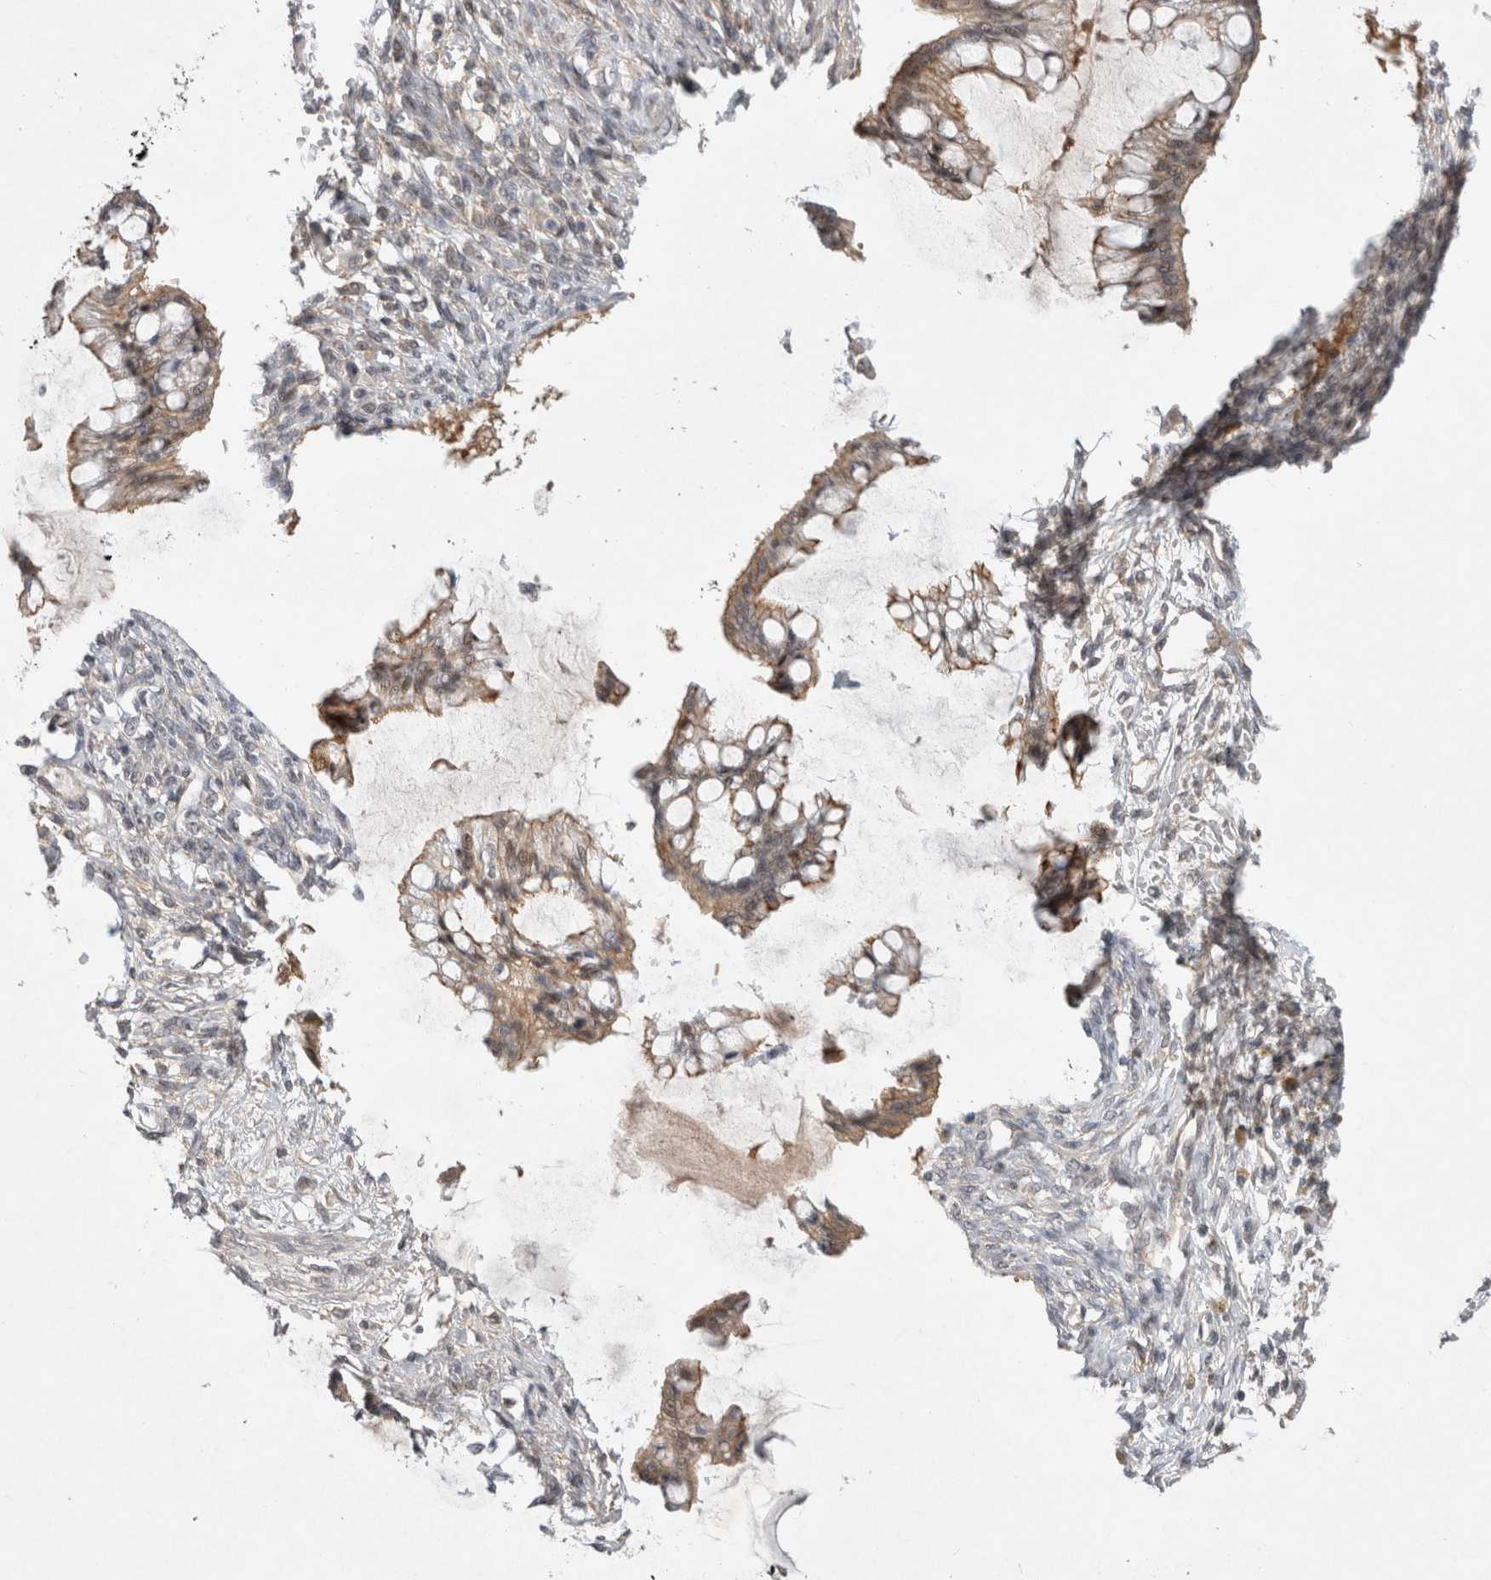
{"staining": {"intensity": "weak", "quantity": ">75%", "location": "cytoplasmic/membranous"}, "tissue": "ovarian cancer", "cell_type": "Tumor cells", "image_type": "cancer", "snomed": [{"axis": "morphology", "description": "Cystadenocarcinoma, mucinous, NOS"}, {"axis": "topography", "description": "Ovary"}], "caption": "Ovarian cancer stained with a brown dye exhibits weak cytoplasmic/membranous positive expression in approximately >75% of tumor cells.", "gene": "CERS3", "patient": {"sex": "female", "age": 73}}